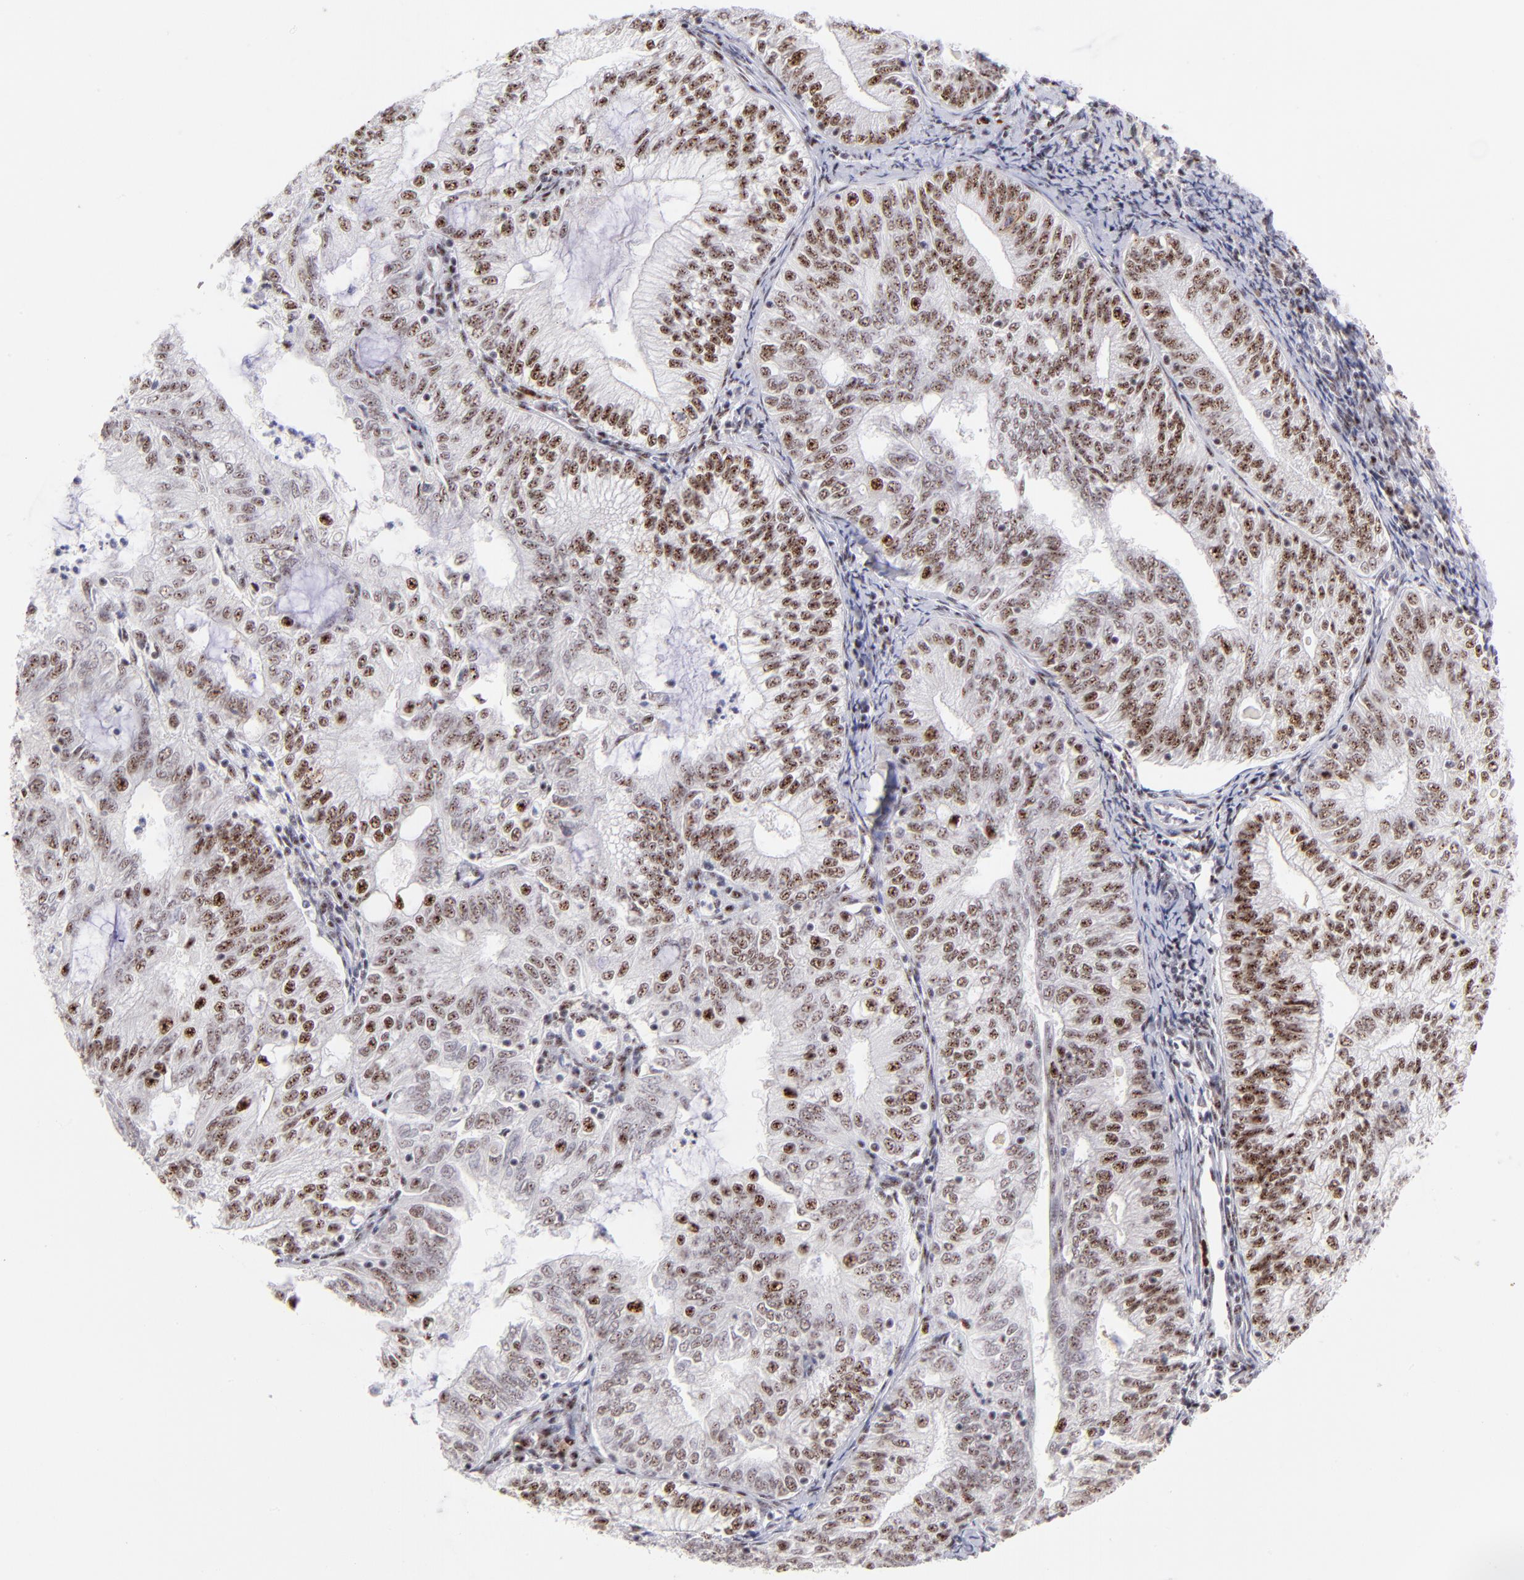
{"staining": {"intensity": "moderate", "quantity": "25%-75%", "location": "nuclear"}, "tissue": "endometrial cancer", "cell_type": "Tumor cells", "image_type": "cancer", "snomed": [{"axis": "morphology", "description": "Adenocarcinoma, NOS"}, {"axis": "topography", "description": "Endometrium"}], "caption": "The immunohistochemical stain shows moderate nuclear positivity in tumor cells of adenocarcinoma (endometrial) tissue.", "gene": "CDC25C", "patient": {"sex": "female", "age": 69}}